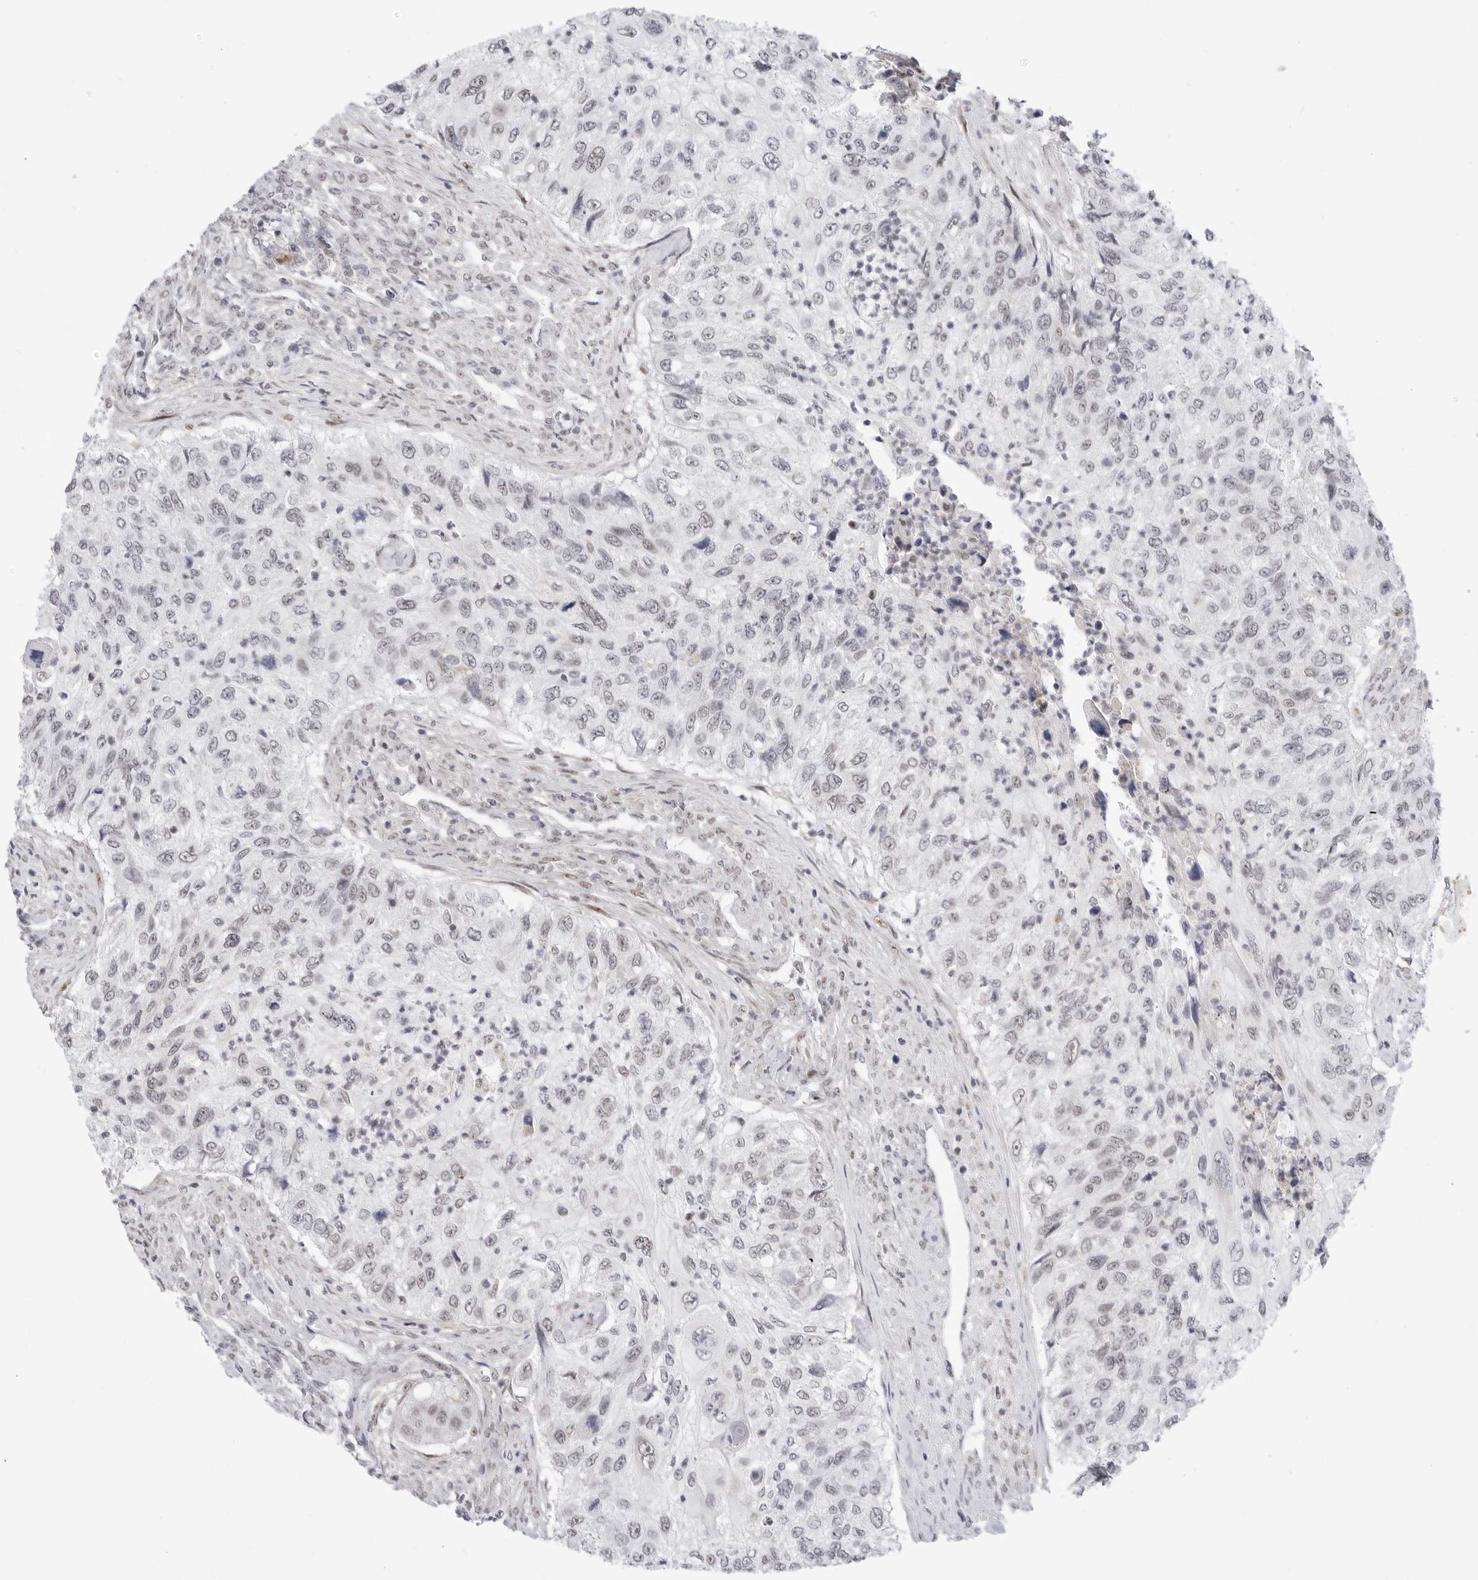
{"staining": {"intensity": "negative", "quantity": "none", "location": "none"}, "tissue": "urothelial cancer", "cell_type": "Tumor cells", "image_type": "cancer", "snomed": [{"axis": "morphology", "description": "Urothelial carcinoma, High grade"}, {"axis": "topography", "description": "Urinary bladder"}], "caption": "An image of urothelial carcinoma (high-grade) stained for a protein shows no brown staining in tumor cells. (DAB (3,3'-diaminobenzidine) immunohistochemistry with hematoxylin counter stain).", "gene": "C1orf162", "patient": {"sex": "female", "age": 60}}